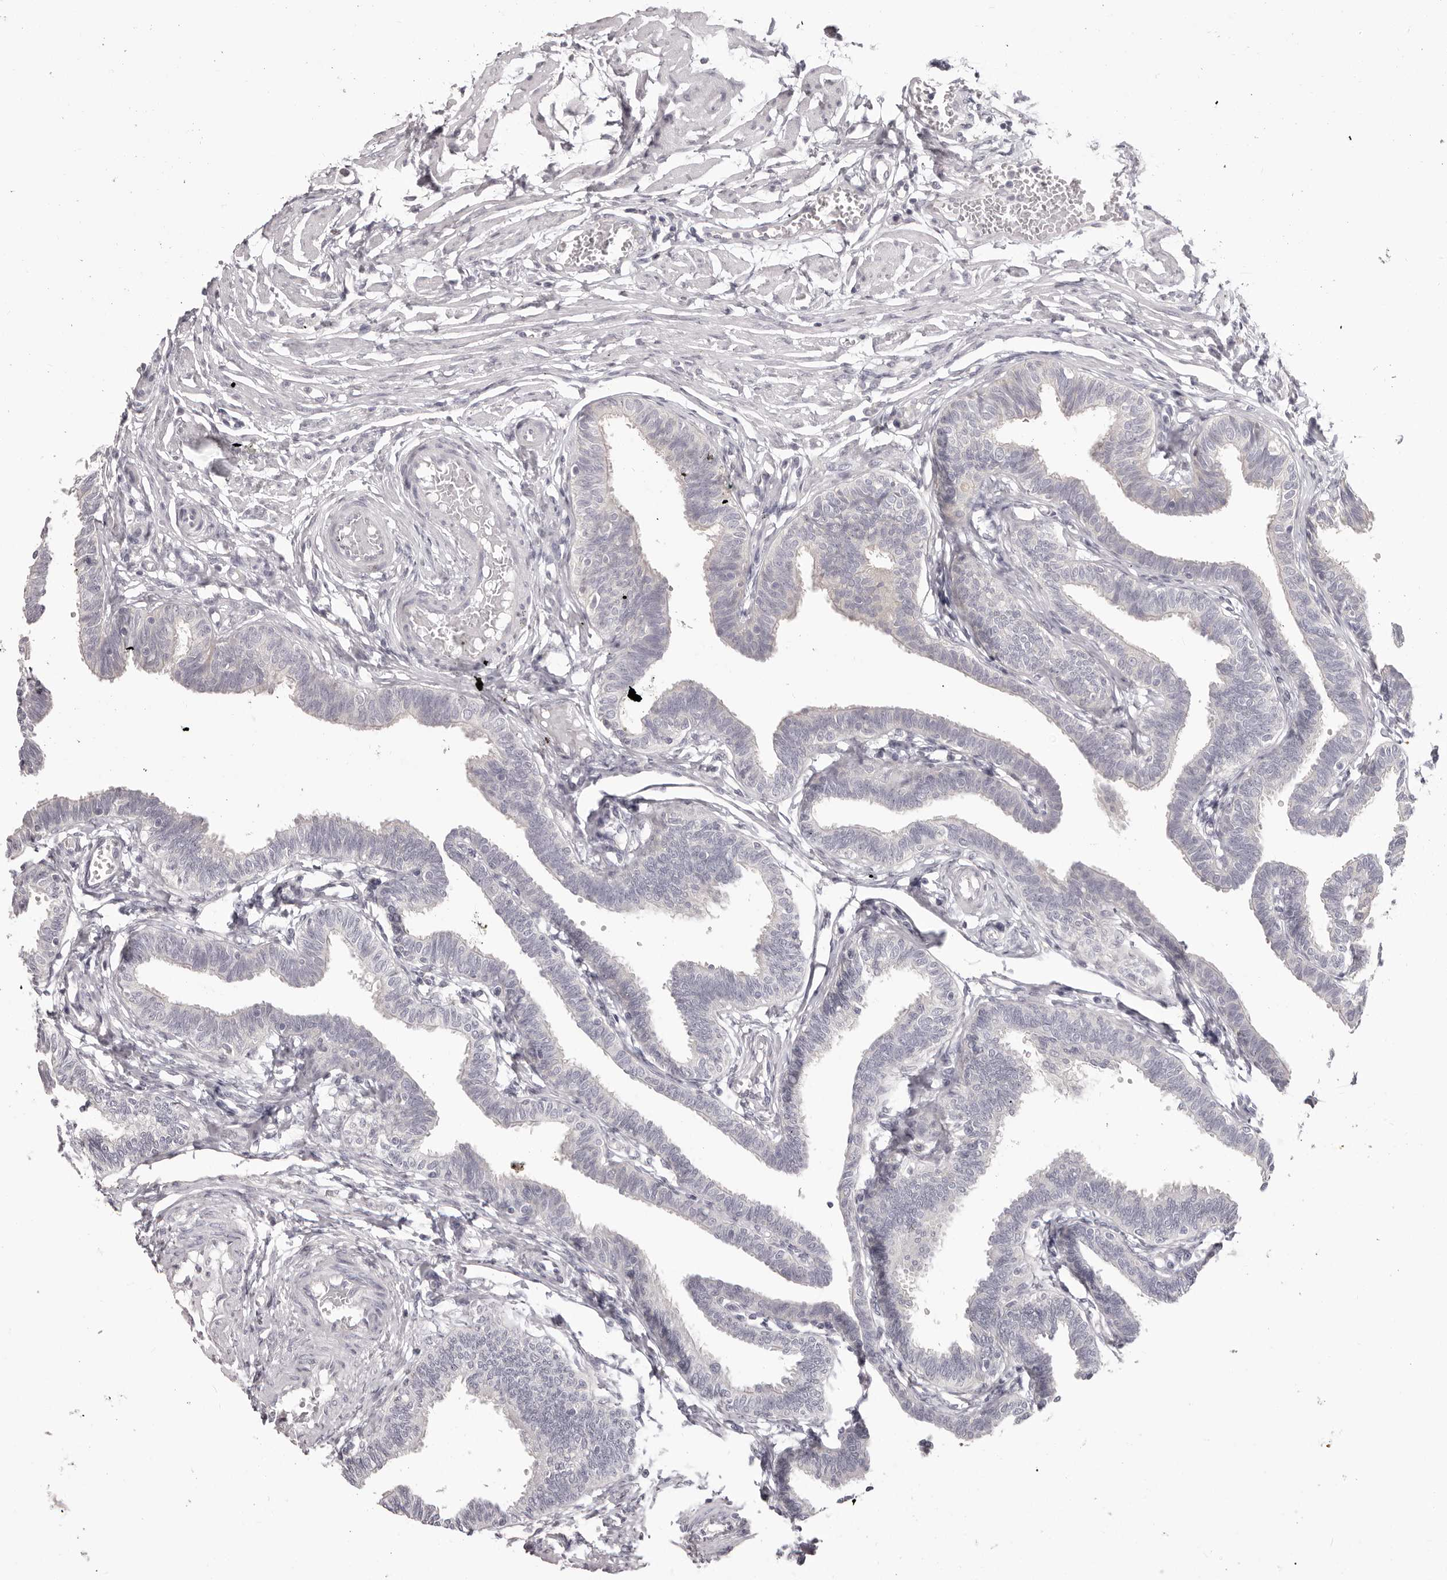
{"staining": {"intensity": "negative", "quantity": "none", "location": "none"}, "tissue": "fallopian tube", "cell_type": "Glandular cells", "image_type": "normal", "snomed": [{"axis": "morphology", "description": "Normal tissue, NOS"}, {"axis": "topography", "description": "Fallopian tube"}, {"axis": "topography", "description": "Ovary"}], "caption": "Micrograph shows no protein positivity in glandular cells of unremarkable fallopian tube.", "gene": "OTUD3", "patient": {"sex": "female", "age": 23}}